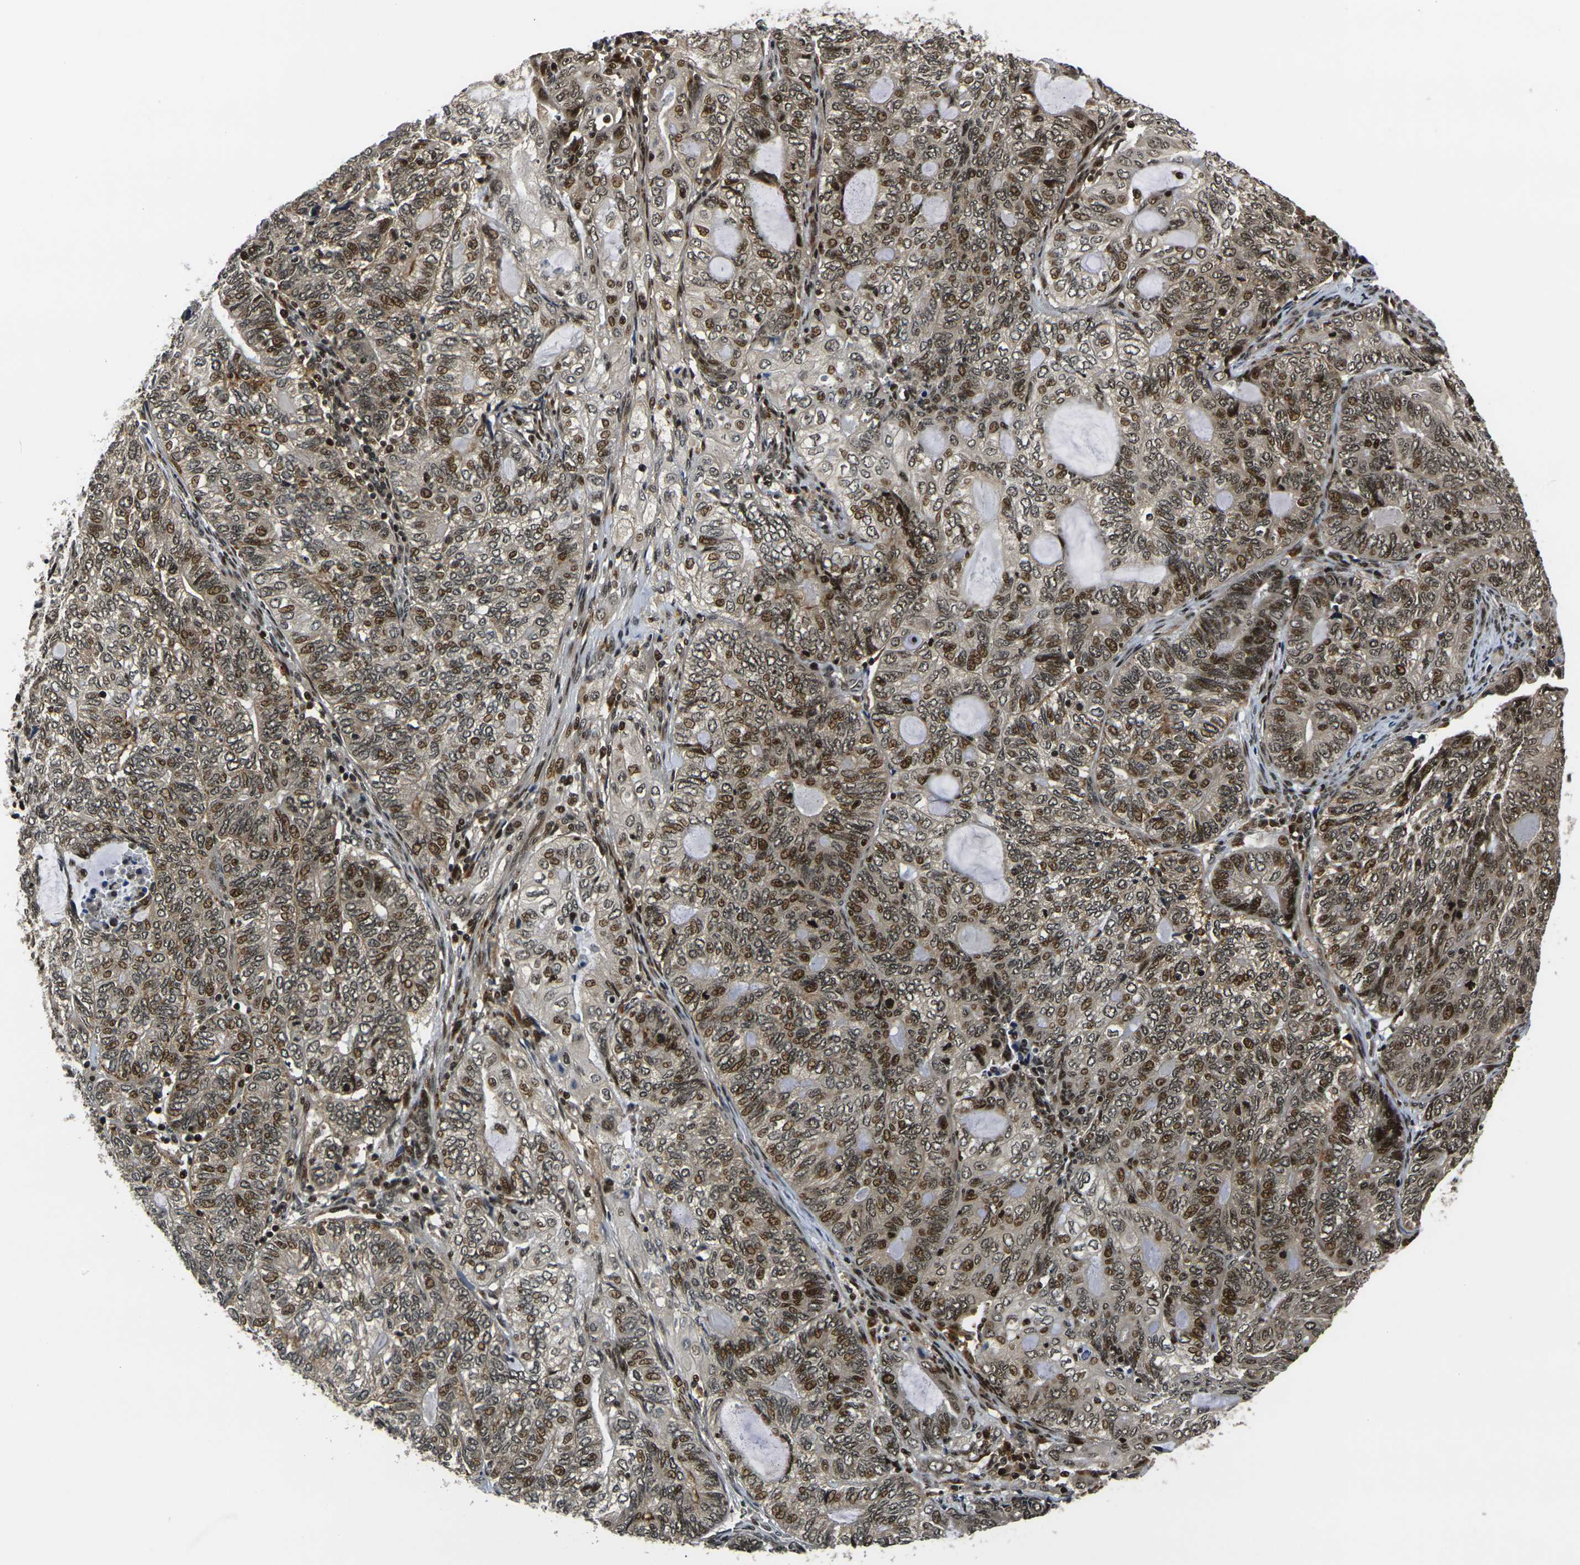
{"staining": {"intensity": "strong", "quantity": ">75%", "location": "nuclear"}, "tissue": "endometrial cancer", "cell_type": "Tumor cells", "image_type": "cancer", "snomed": [{"axis": "morphology", "description": "Adenocarcinoma, NOS"}, {"axis": "topography", "description": "Uterus"}, {"axis": "topography", "description": "Endometrium"}], "caption": "Protein staining demonstrates strong nuclear expression in about >75% of tumor cells in endometrial adenocarcinoma.", "gene": "ACTL6A", "patient": {"sex": "female", "age": 70}}